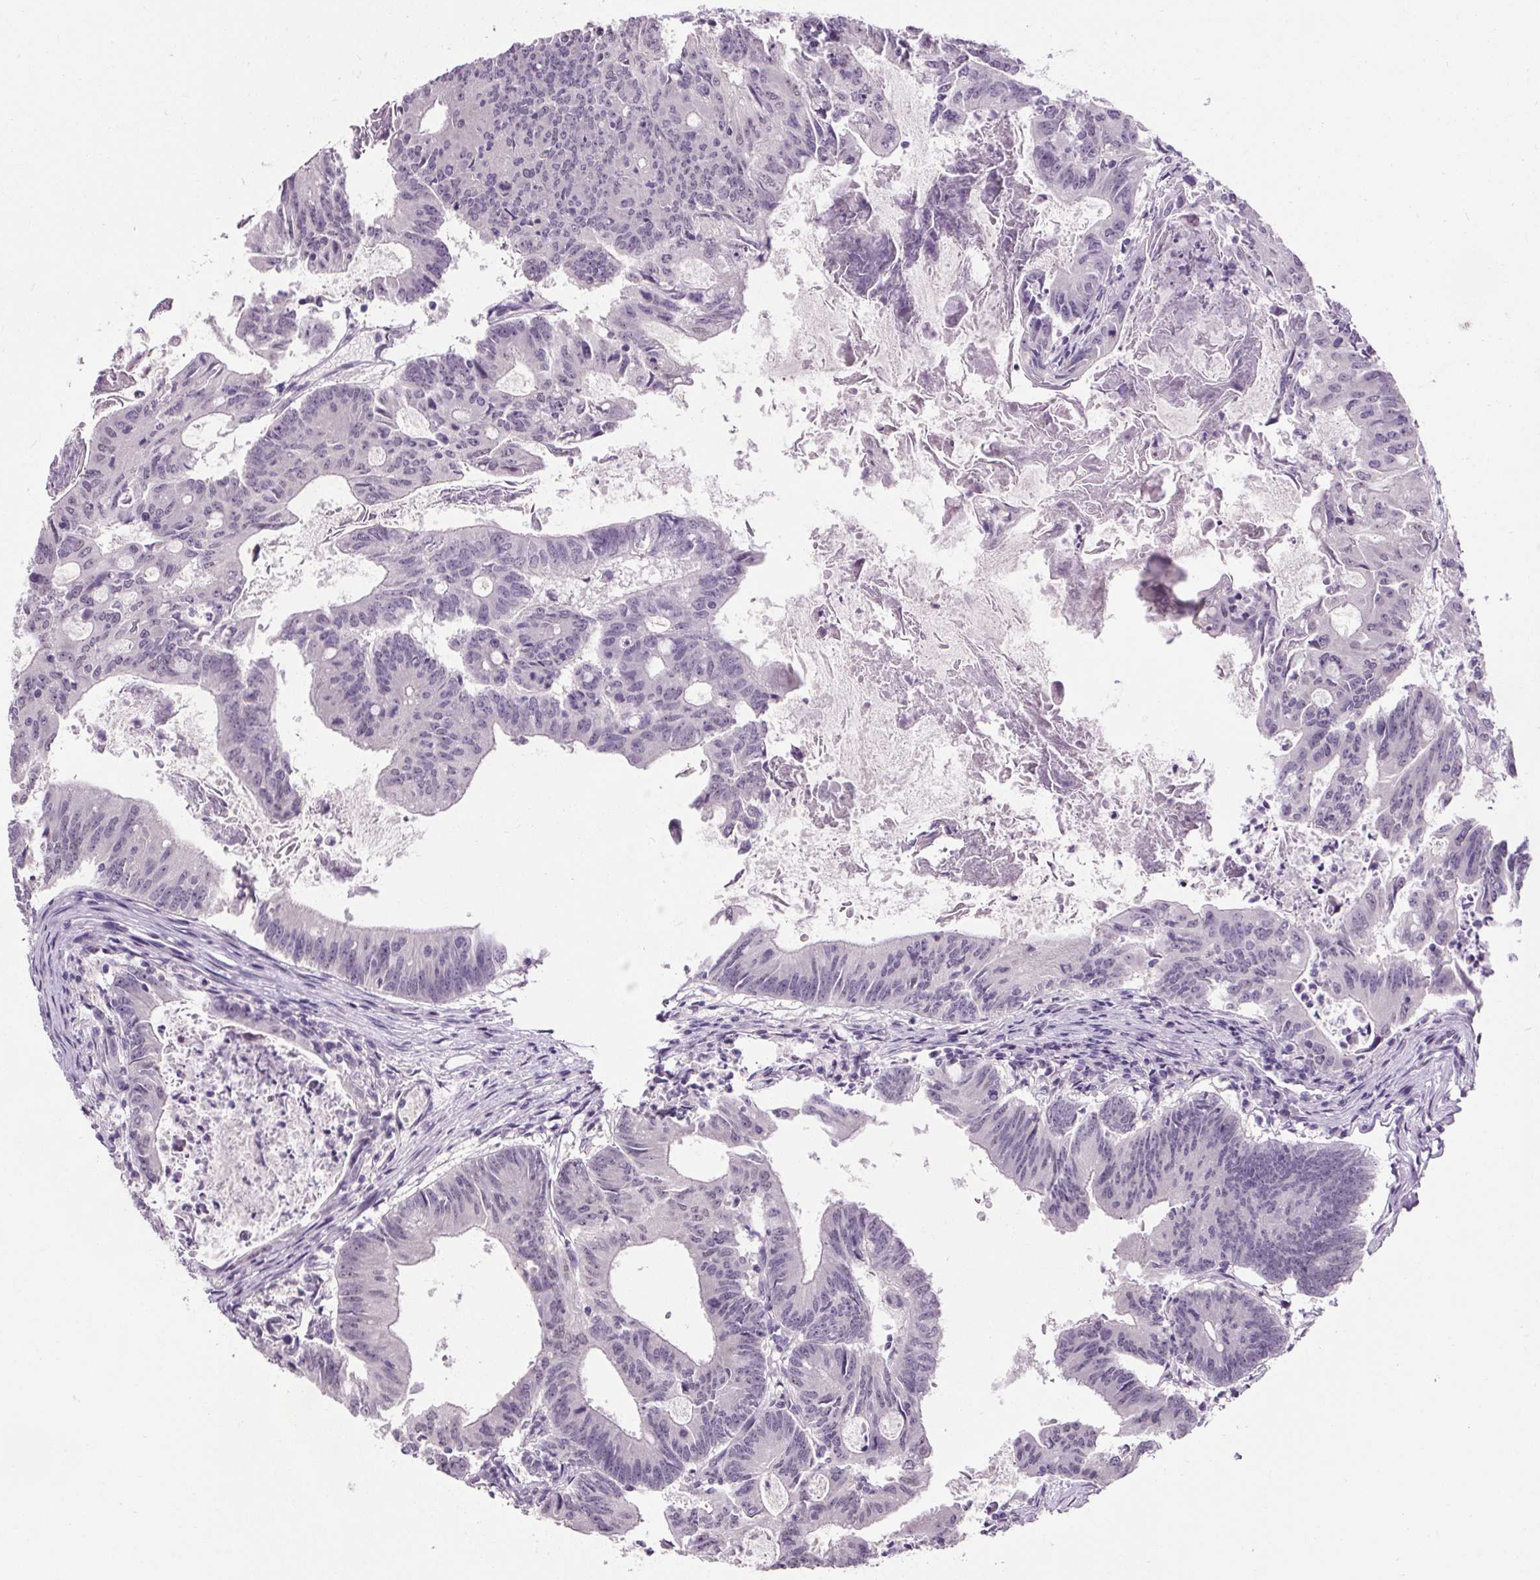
{"staining": {"intensity": "negative", "quantity": "none", "location": "none"}, "tissue": "colorectal cancer", "cell_type": "Tumor cells", "image_type": "cancer", "snomed": [{"axis": "morphology", "description": "Adenocarcinoma, NOS"}, {"axis": "topography", "description": "Colon"}], "caption": "Tumor cells are negative for brown protein staining in colorectal adenocarcinoma.", "gene": "SLC2A9", "patient": {"sex": "female", "age": 70}}